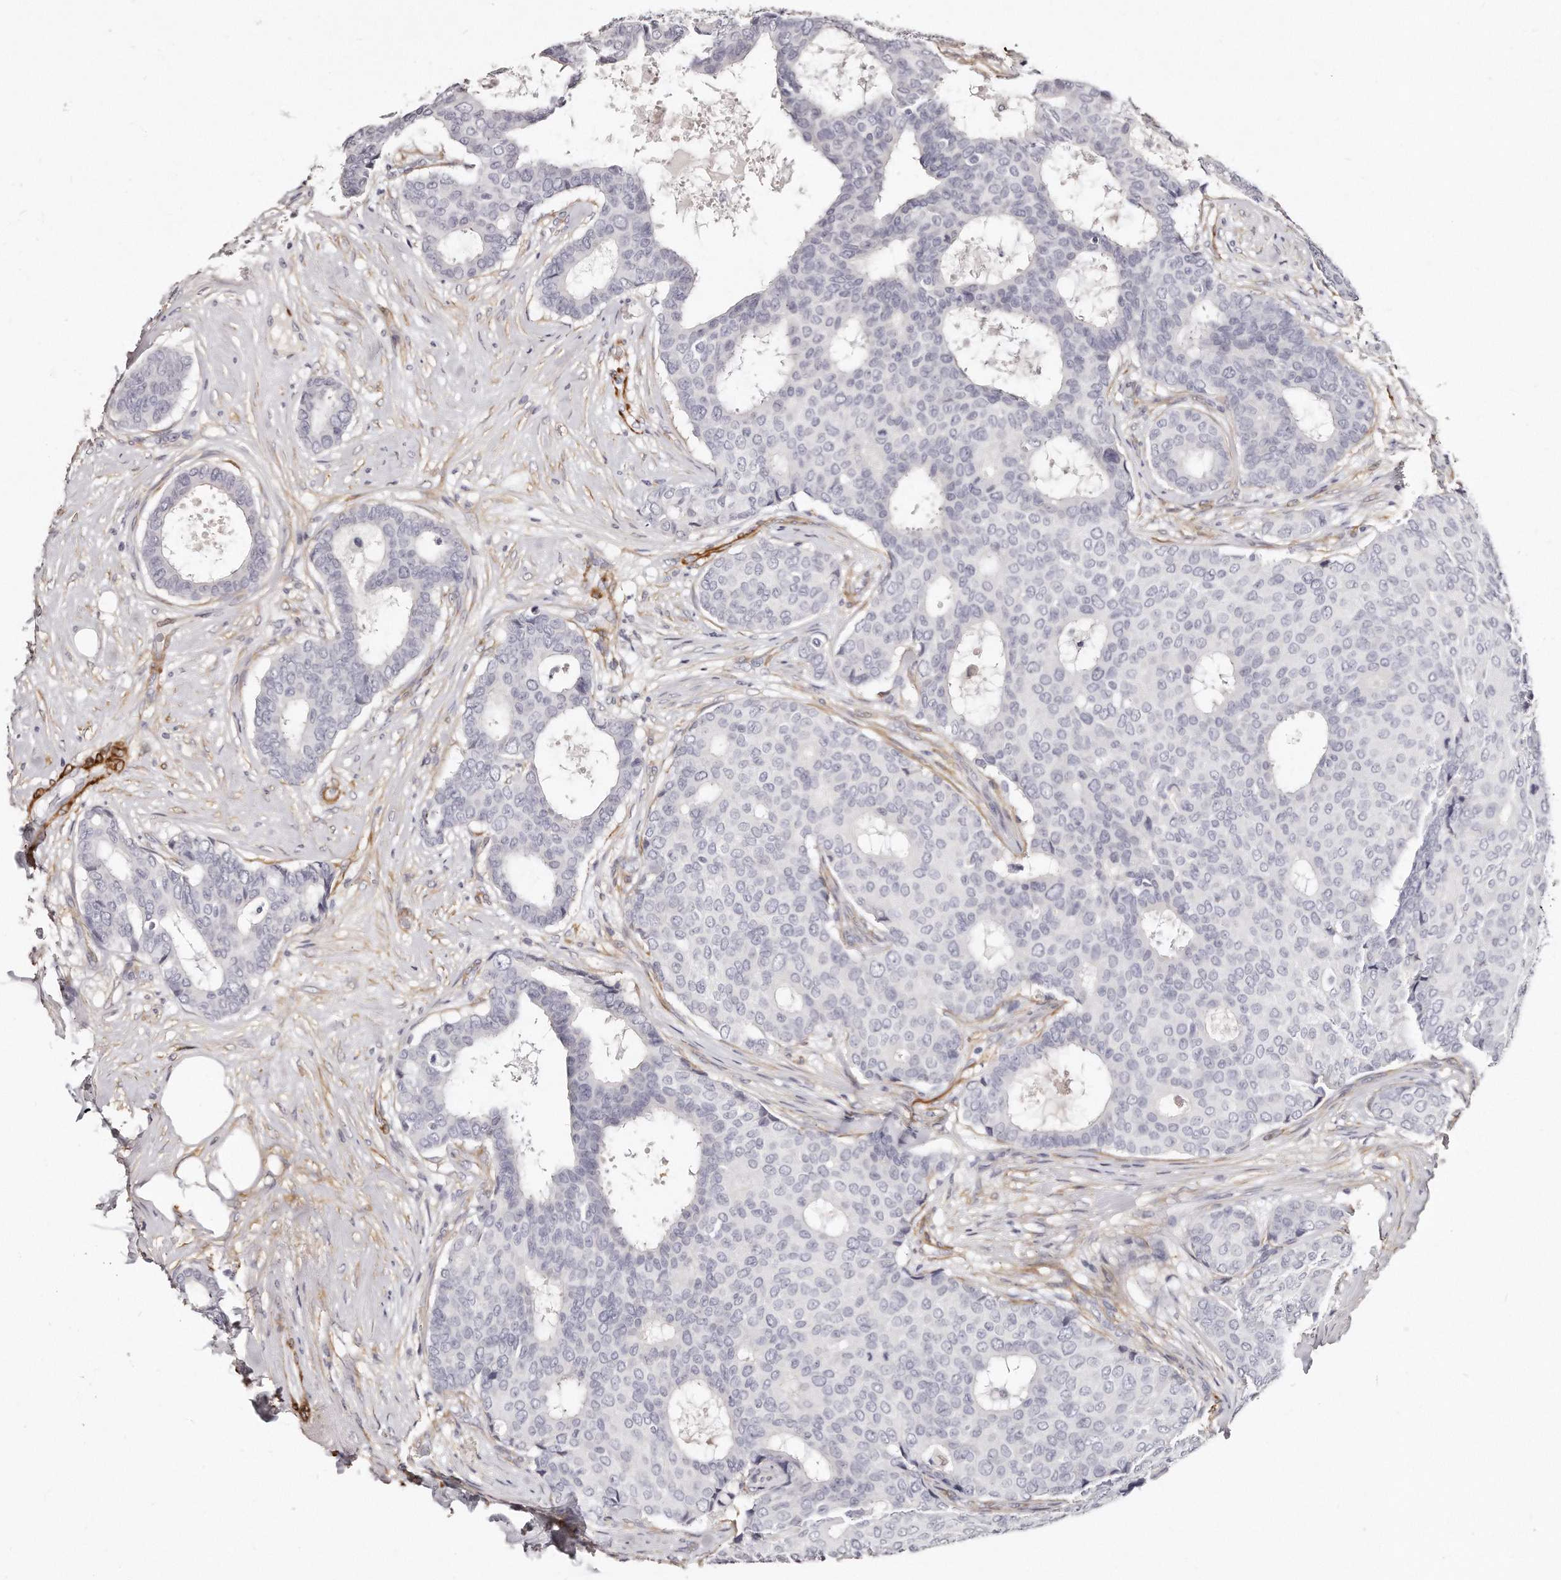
{"staining": {"intensity": "negative", "quantity": "none", "location": "none"}, "tissue": "breast cancer", "cell_type": "Tumor cells", "image_type": "cancer", "snomed": [{"axis": "morphology", "description": "Duct carcinoma"}, {"axis": "topography", "description": "Breast"}], "caption": "An immunohistochemistry photomicrograph of breast infiltrating ductal carcinoma is shown. There is no staining in tumor cells of breast infiltrating ductal carcinoma. (DAB immunohistochemistry with hematoxylin counter stain).", "gene": "LMOD1", "patient": {"sex": "female", "age": 75}}